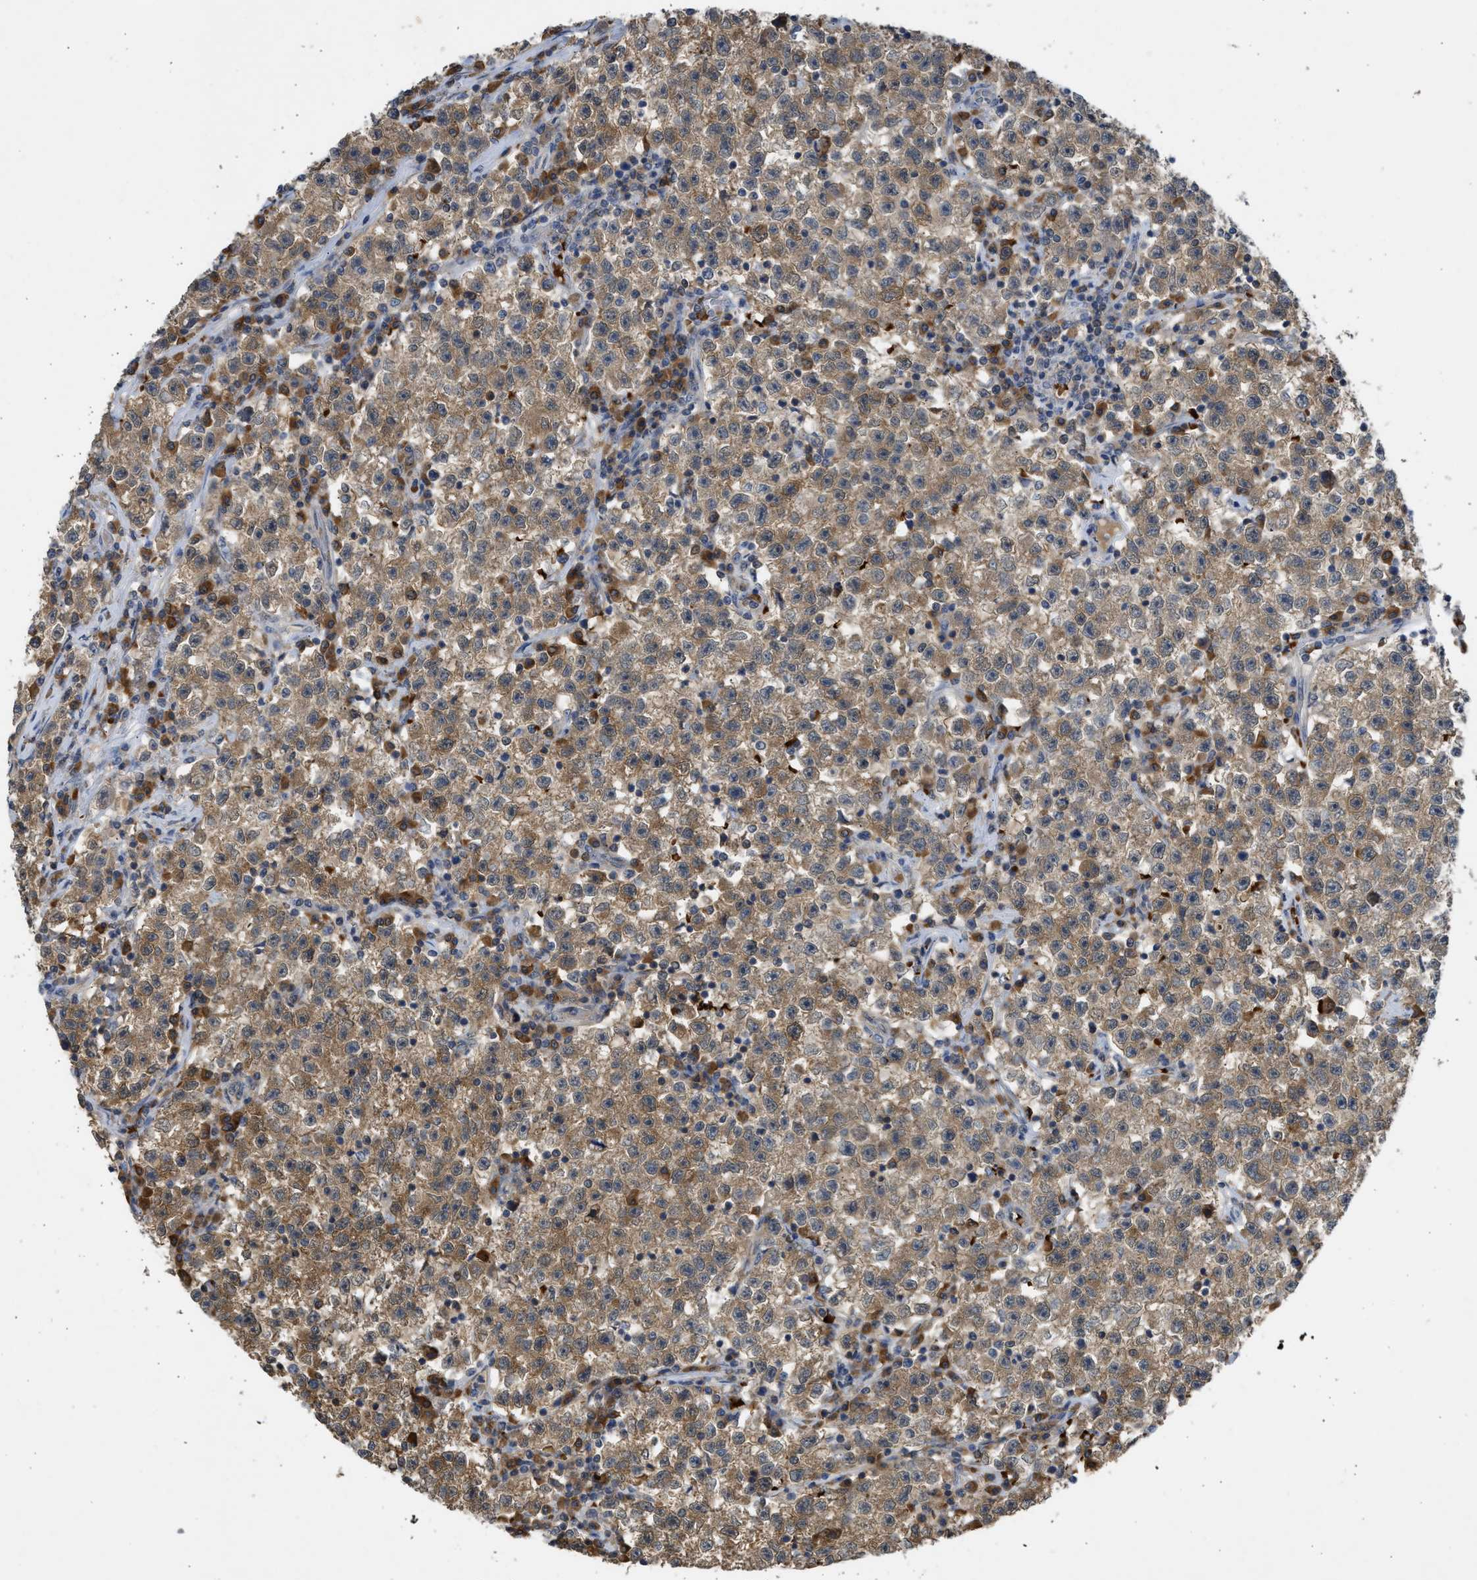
{"staining": {"intensity": "moderate", "quantity": ">75%", "location": "cytoplasmic/membranous"}, "tissue": "testis cancer", "cell_type": "Tumor cells", "image_type": "cancer", "snomed": [{"axis": "morphology", "description": "Seminoma, NOS"}, {"axis": "topography", "description": "Testis"}], "caption": "Immunohistochemical staining of testis seminoma shows medium levels of moderate cytoplasmic/membranous protein positivity in about >75% of tumor cells.", "gene": "MAPK7", "patient": {"sex": "male", "age": 22}}